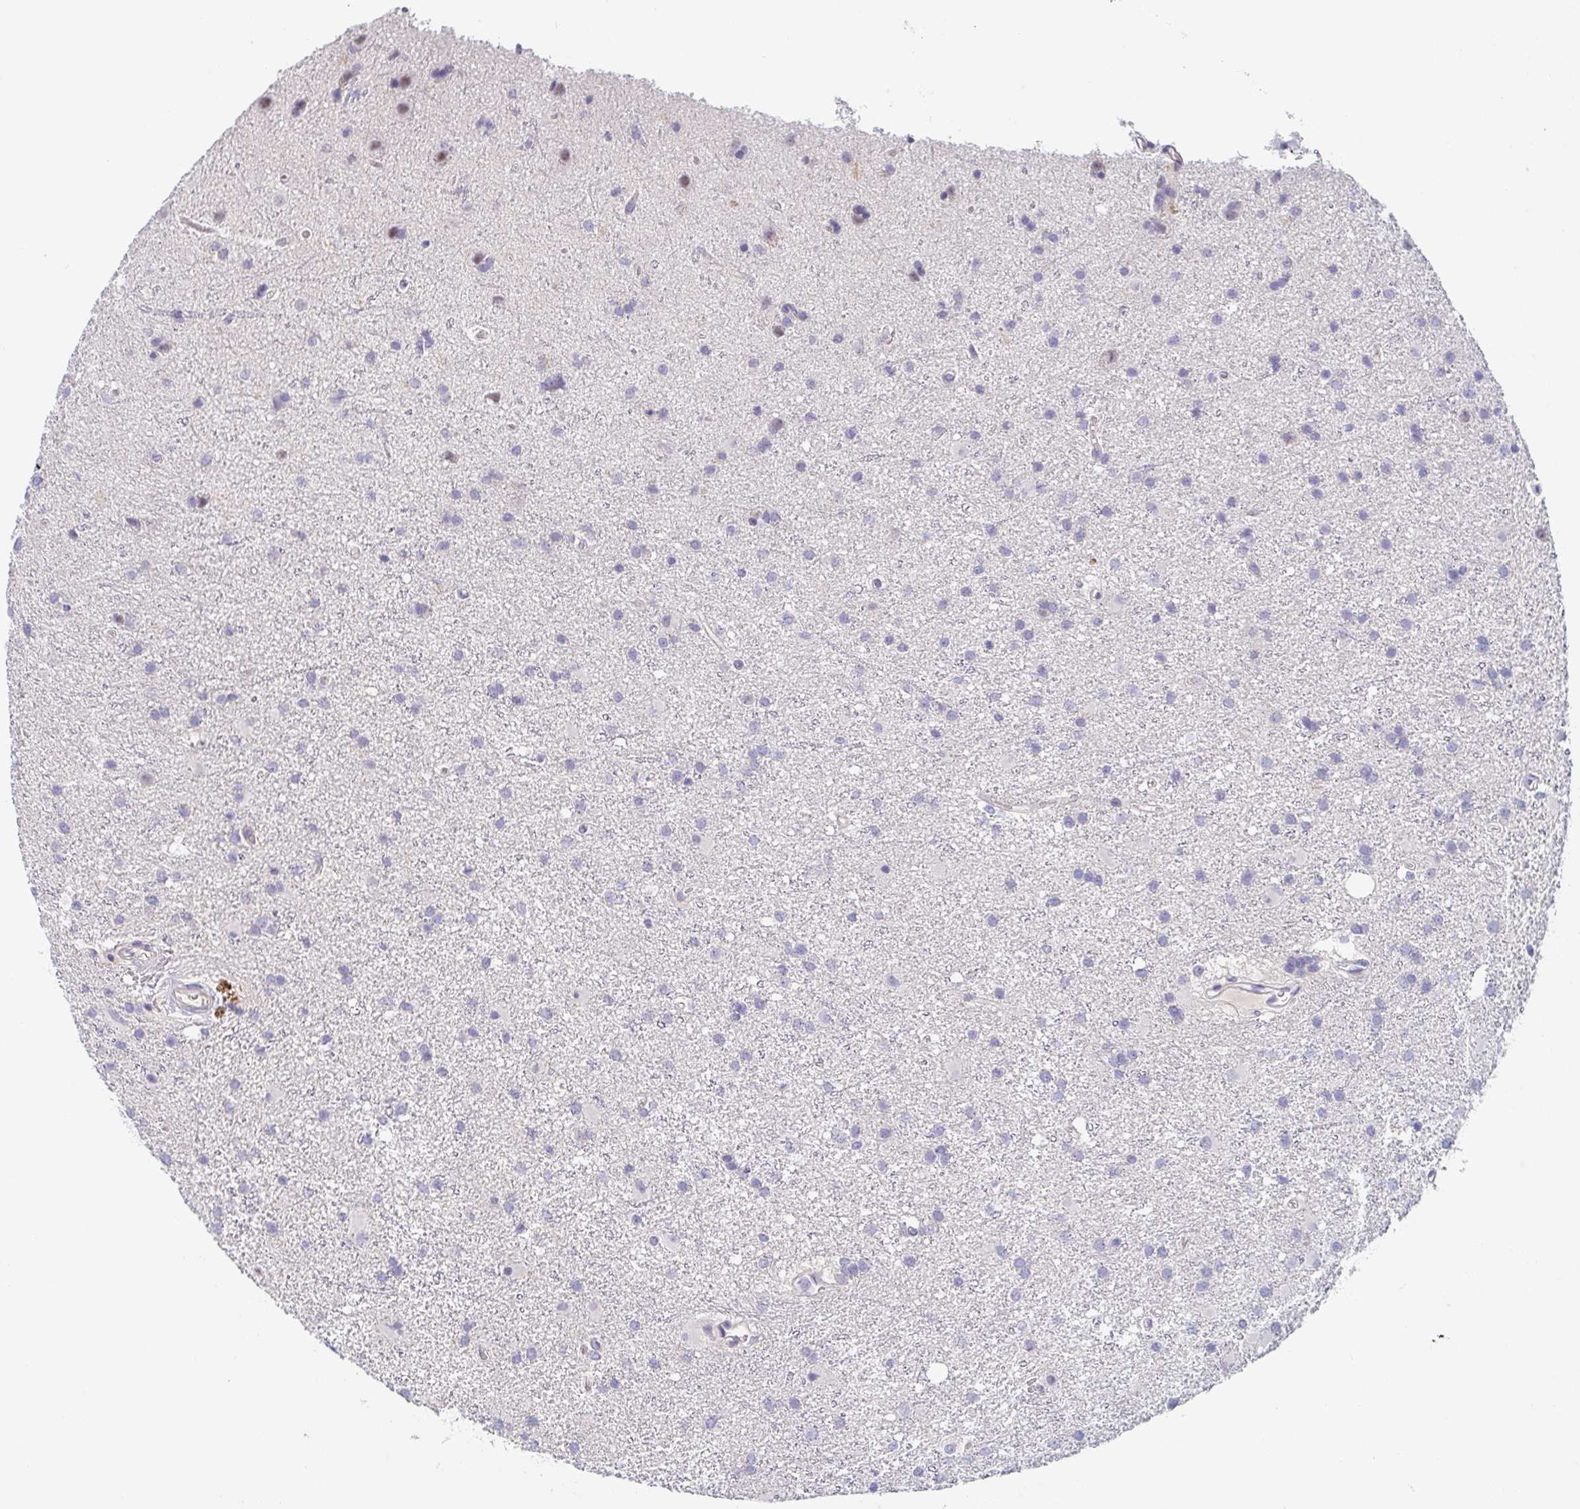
{"staining": {"intensity": "negative", "quantity": "none", "location": "none"}, "tissue": "glioma", "cell_type": "Tumor cells", "image_type": "cancer", "snomed": [{"axis": "morphology", "description": "Glioma, malignant, High grade"}, {"axis": "topography", "description": "Brain"}], "caption": "Human malignant glioma (high-grade) stained for a protein using IHC exhibits no expression in tumor cells.", "gene": "RHOV", "patient": {"sex": "male", "age": 55}}